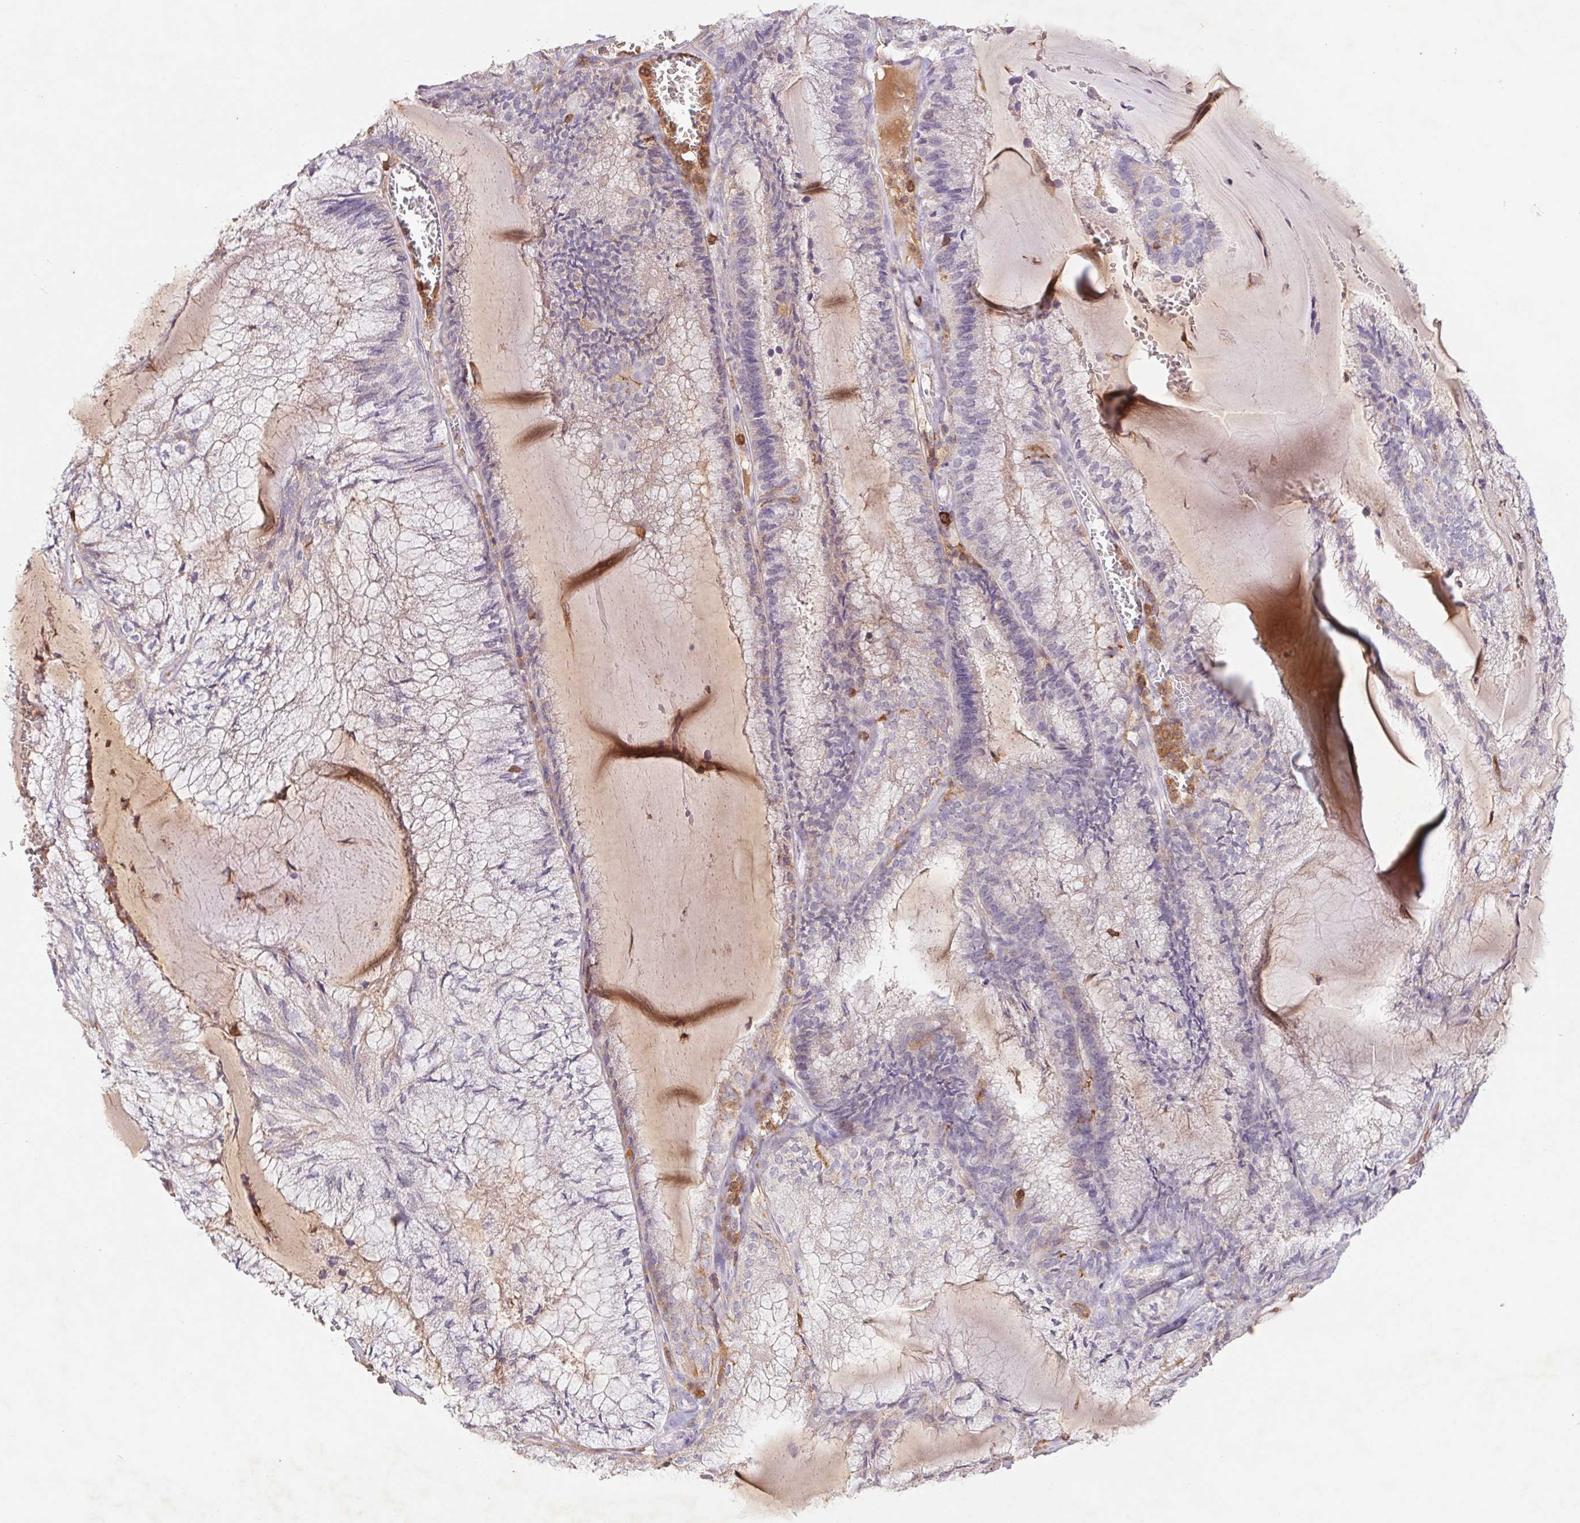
{"staining": {"intensity": "negative", "quantity": "none", "location": "none"}, "tissue": "endometrial cancer", "cell_type": "Tumor cells", "image_type": "cancer", "snomed": [{"axis": "morphology", "description": "Carcinoma, NOS"}, {"axis": "topography", "description": "Endometrium"}], "caption": "This is an IHC photomicrograph of endometrial cancer. There is no expression in tumor cells.", "gene": "APBB1IP", "patient": {"sex": "female", "age": 62}}